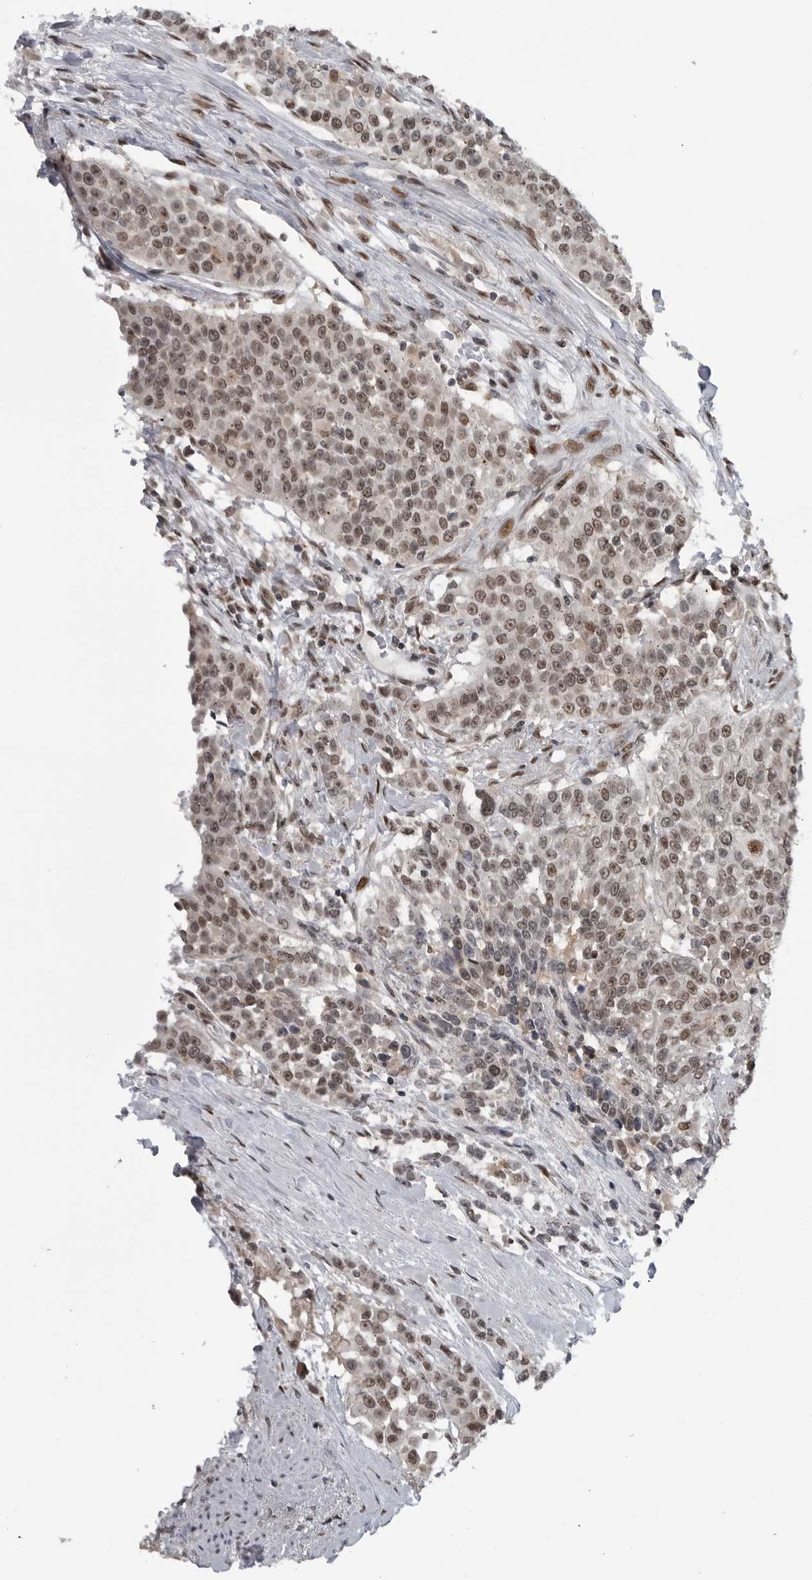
{"staining": {"intensity": "moderate", "quantity": ">75%", "location": "nuclear"}, "tissue": "urothelial cancer", "cell_type": "Tumor cells", "image_type": "cancer", "snomed": [{"axis": "morphology", "description": "Urothelial carcinoma, High grade"}, {"axis": "topography", "description": "Urinary bladder"}], "caption": "Tumor cells demonstrate medium levels of moderate nuclear expression in approximately >75% of cells in human high-grade urothelial carcinoma.", "gene": "C8orf58", "patient": {"sex": "female", "age": 80}}